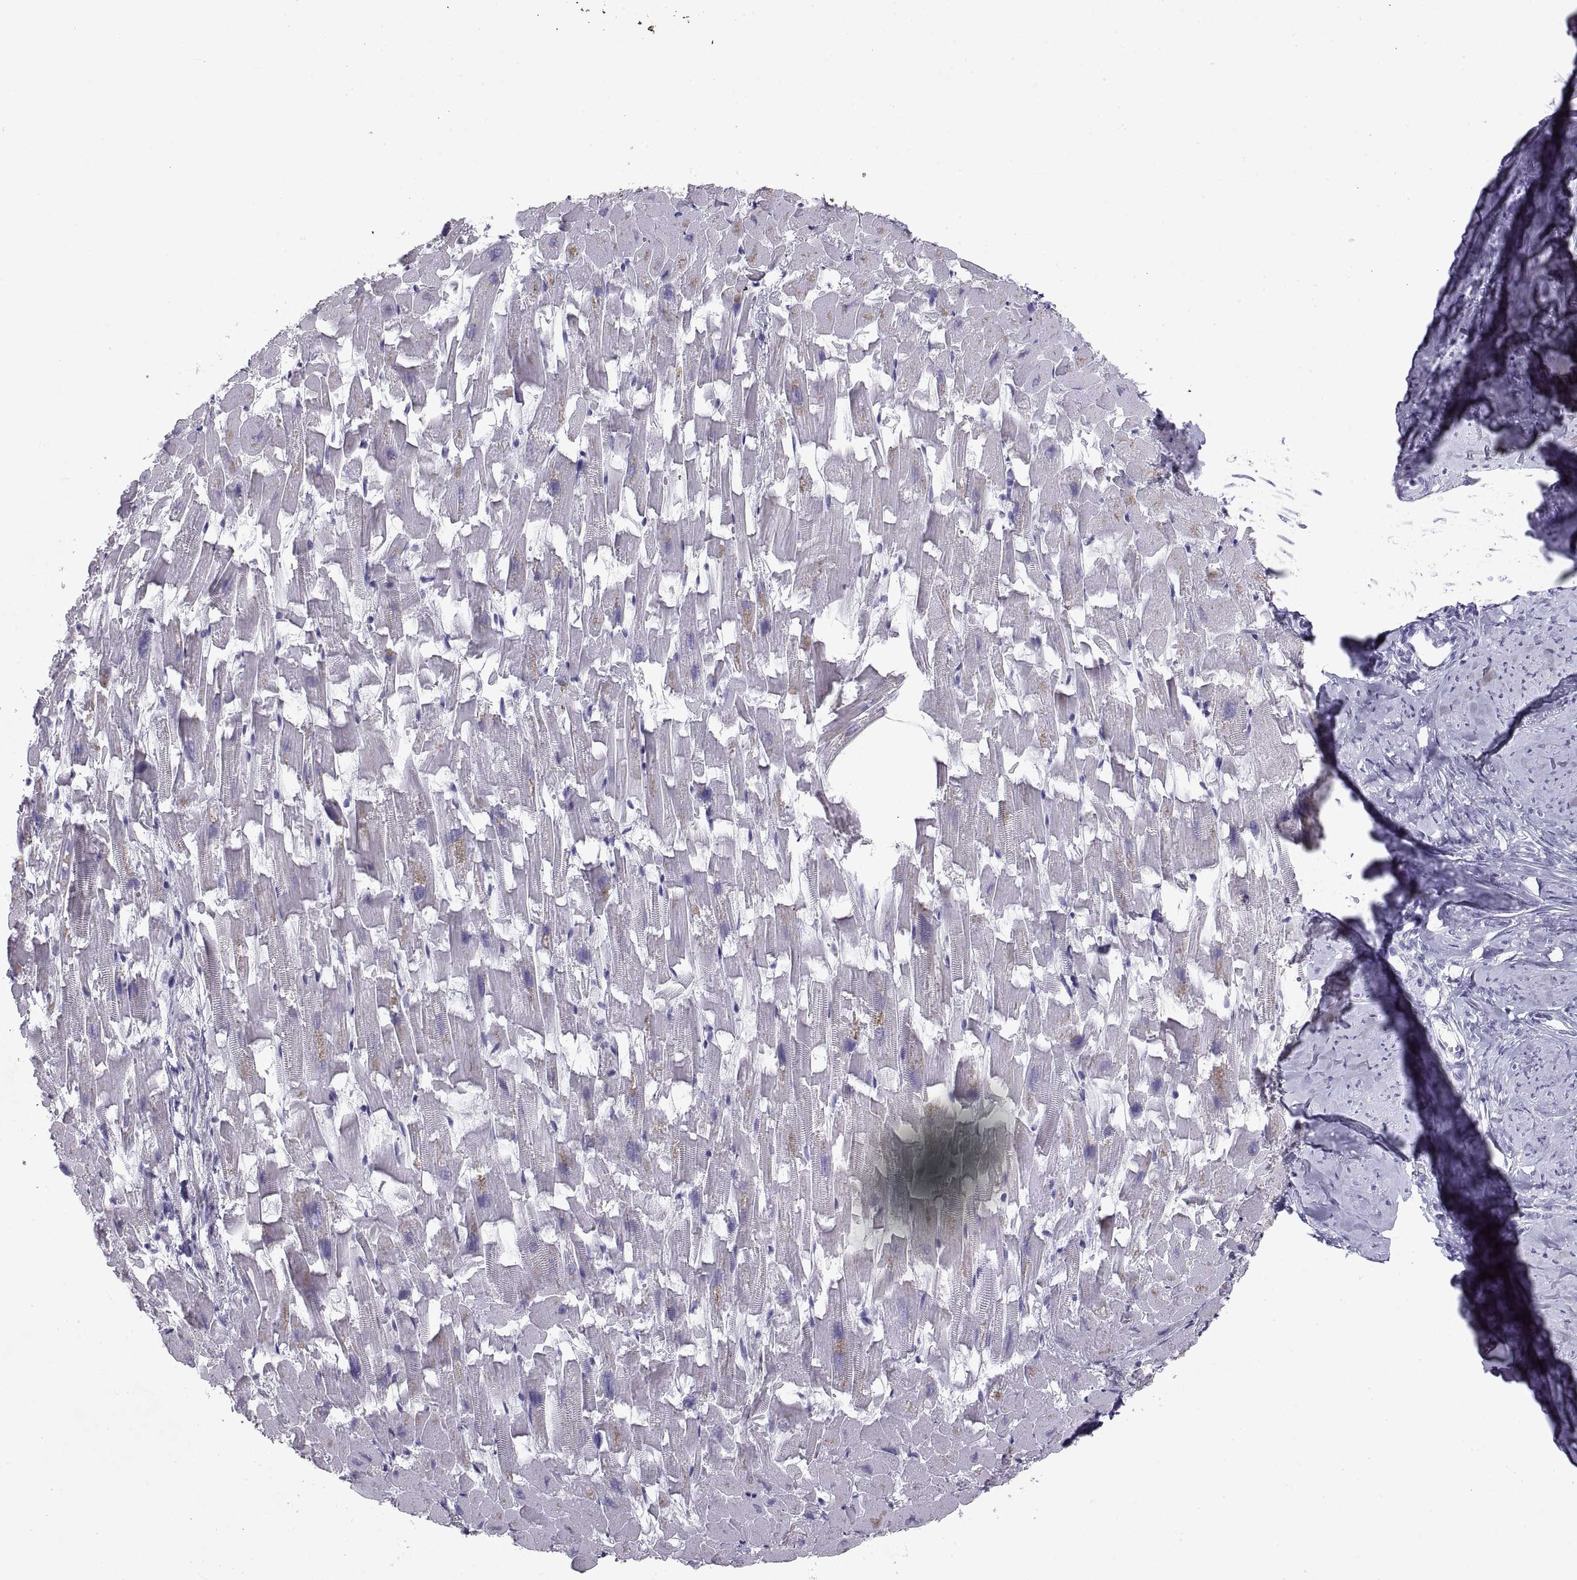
{"staining": {"intensity": "negative", "quantity": "none", "location": "none"}, "tissue": "heart muscle", "cell_type": "Cardiomyocytes", "image_type": "normal", "snomed": [{"axis": "morphology", "description": "Normal tissue, NOS"}, {"axis": "topography", "description": "Heart"}], "caption": "This is a image of immunohistochemistry (IHC) staining of benign heart muscle, which shows no staining in cardiomyocytes.", "gene": "RLBP1", "patient": {"sex": "female", "age": 64}}